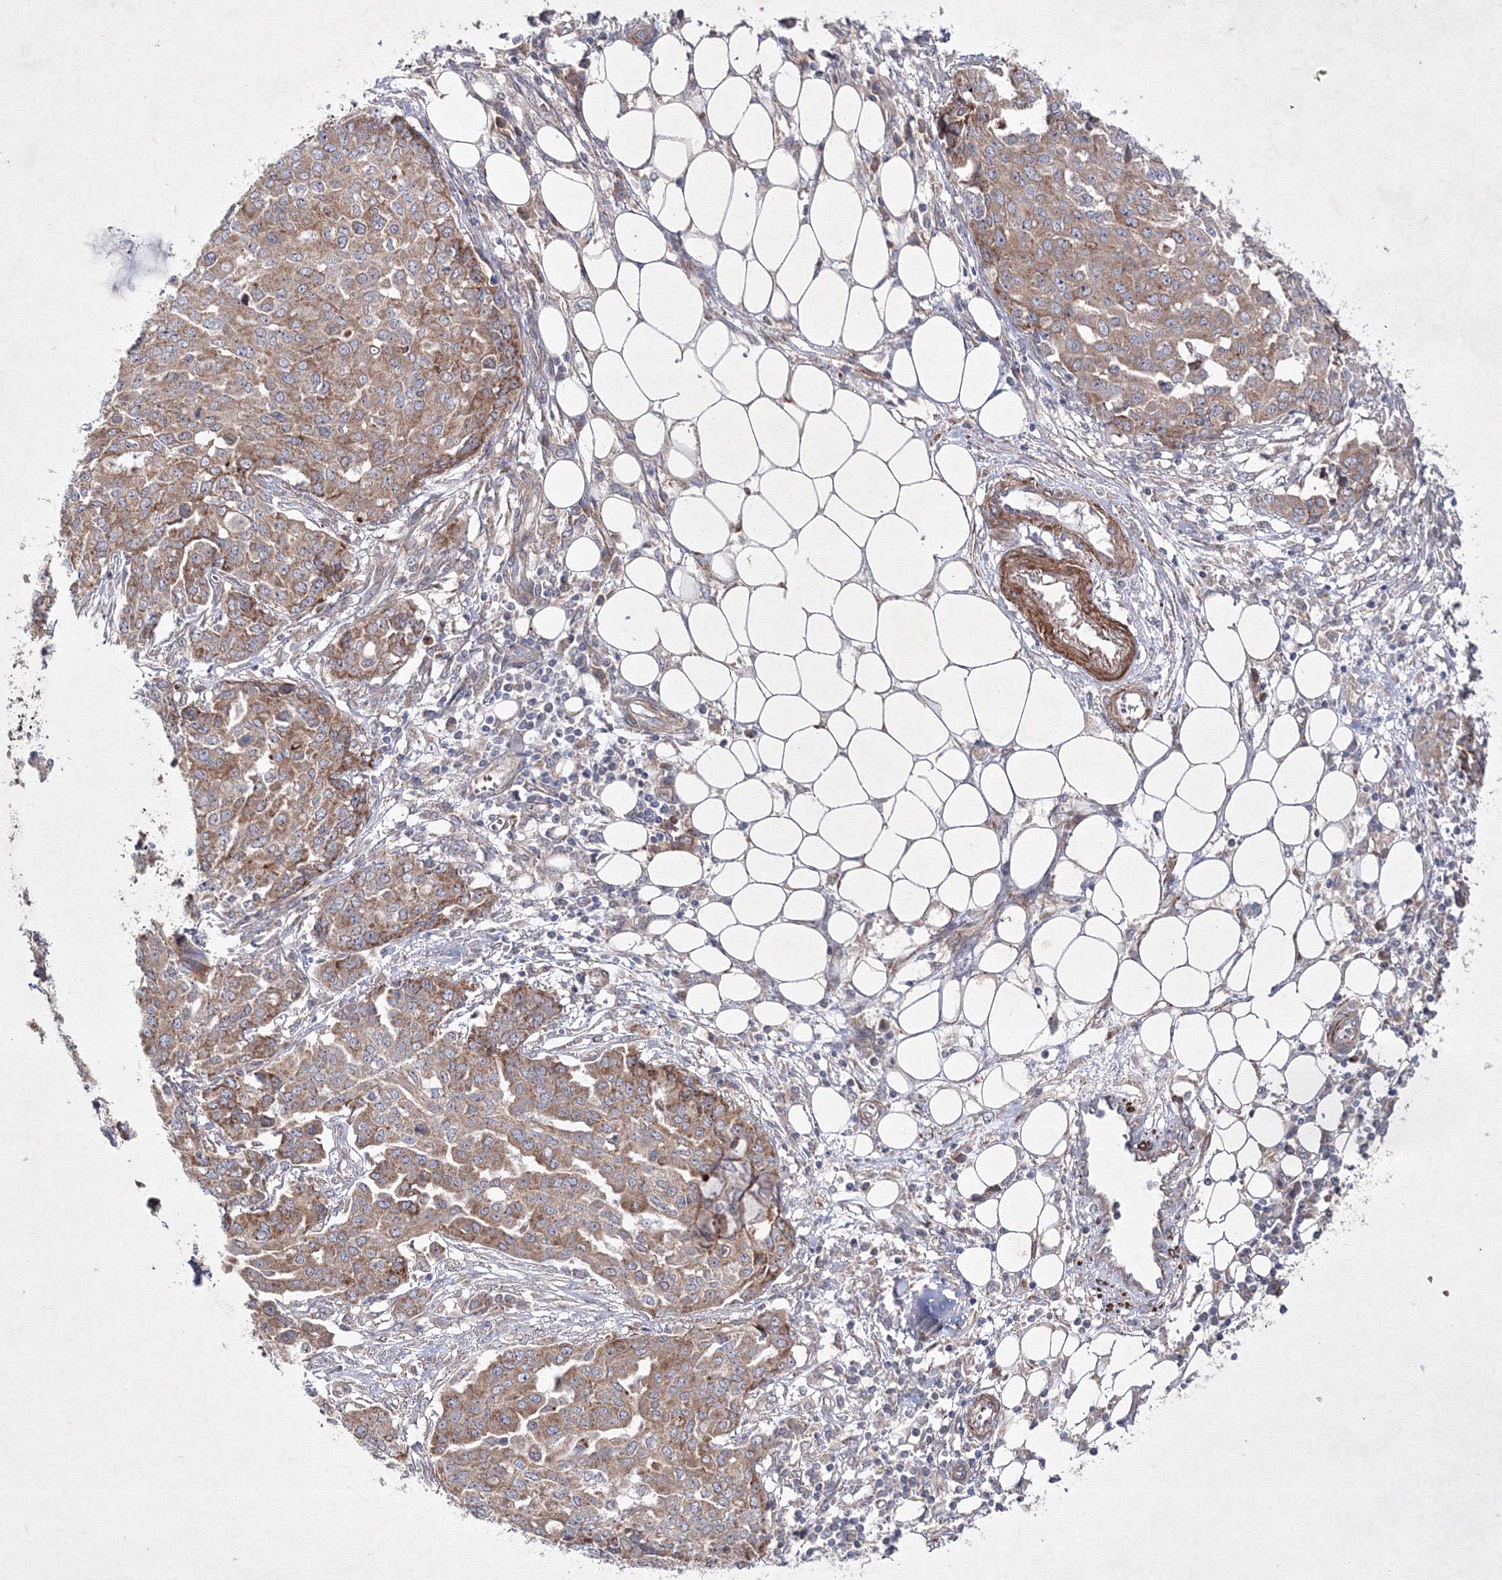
{"staining": {"intensity": "moderate", "quantity": ">75%", "location": "cytoplasmic/membranous"}, "tissue": "ovarian cancer", "cell_type": "Tumor cells", "image_type": "cancer", "snomed": [{"axis": "morphology", "description": "Cystadenocarcinoma, serous, NOS"}, {"axis": "topography", "description": "Soft tissue"}, {"axis": "topography", "description": "Ovary"}], "caption": "A brown stain labels moderate cytoplasmic/membranous expression of a protein in human serous cystadenocarcinoma (ovarian) tumor cells.", "gene": "GFM1", "patient": {"sex": "female", "age": 57}}